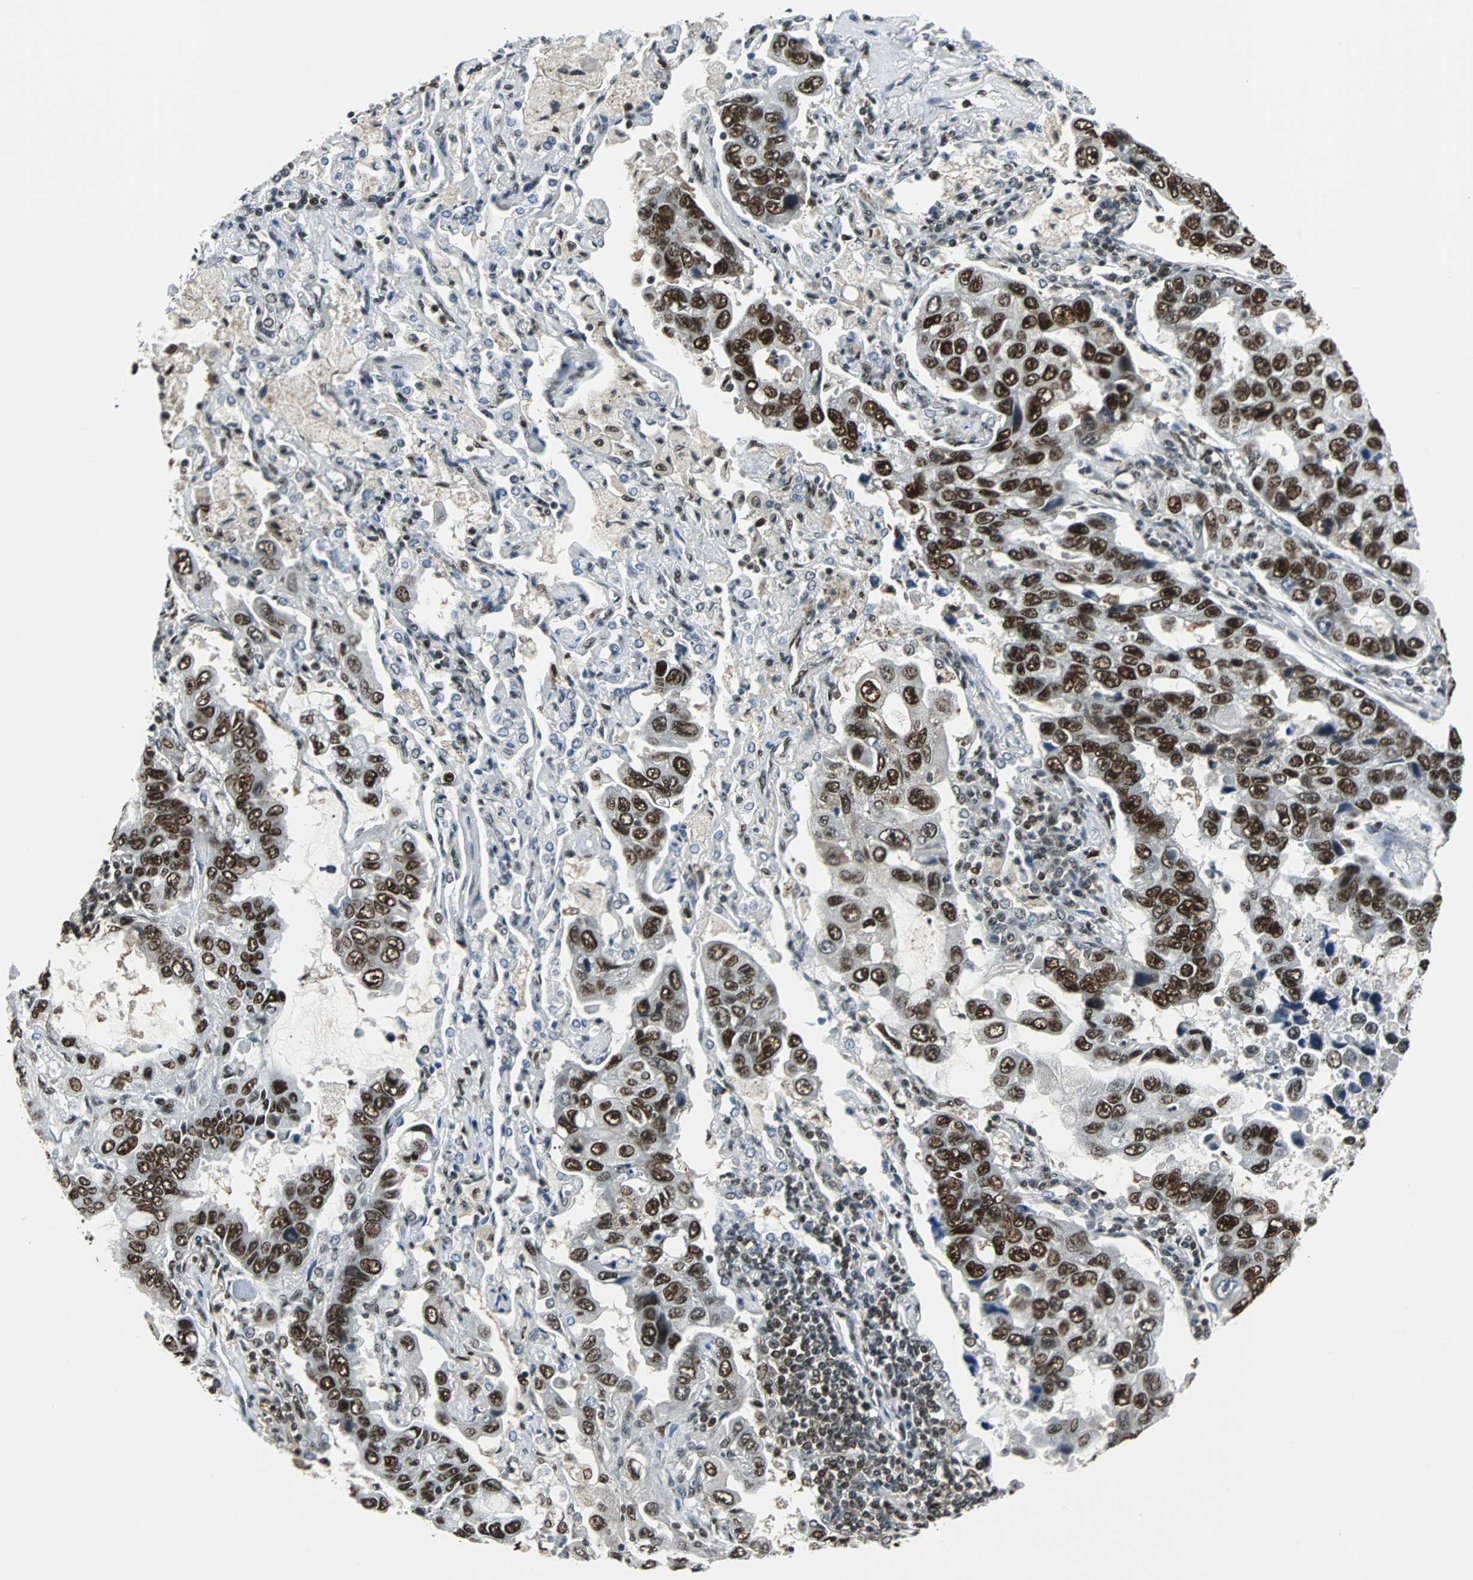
{"staining": {"intensity": "strong", "quantity": ">75%", "location": "nuclear"}, "tissue": "lung cancer", "cell_type": "Tumor cells", "image_type": "cancer", "snomed": [{"axis": "morphology", "description": "Adenocarcinoma, NOS"}, {"axis": "topography", "description": "Lung"}], "caption": "Adenocarcinoma (lung) tissue demonstrates strong nuclear expression in about >75% of tumor cells The staining was performed using DAB (3,3'-diaminobenzidine), with brown indicating positive protein expression. Nuclei are stained blue with hematoxylin.", "gene": "XRCC4", "patient": {"sex": "male", "age": 64}}